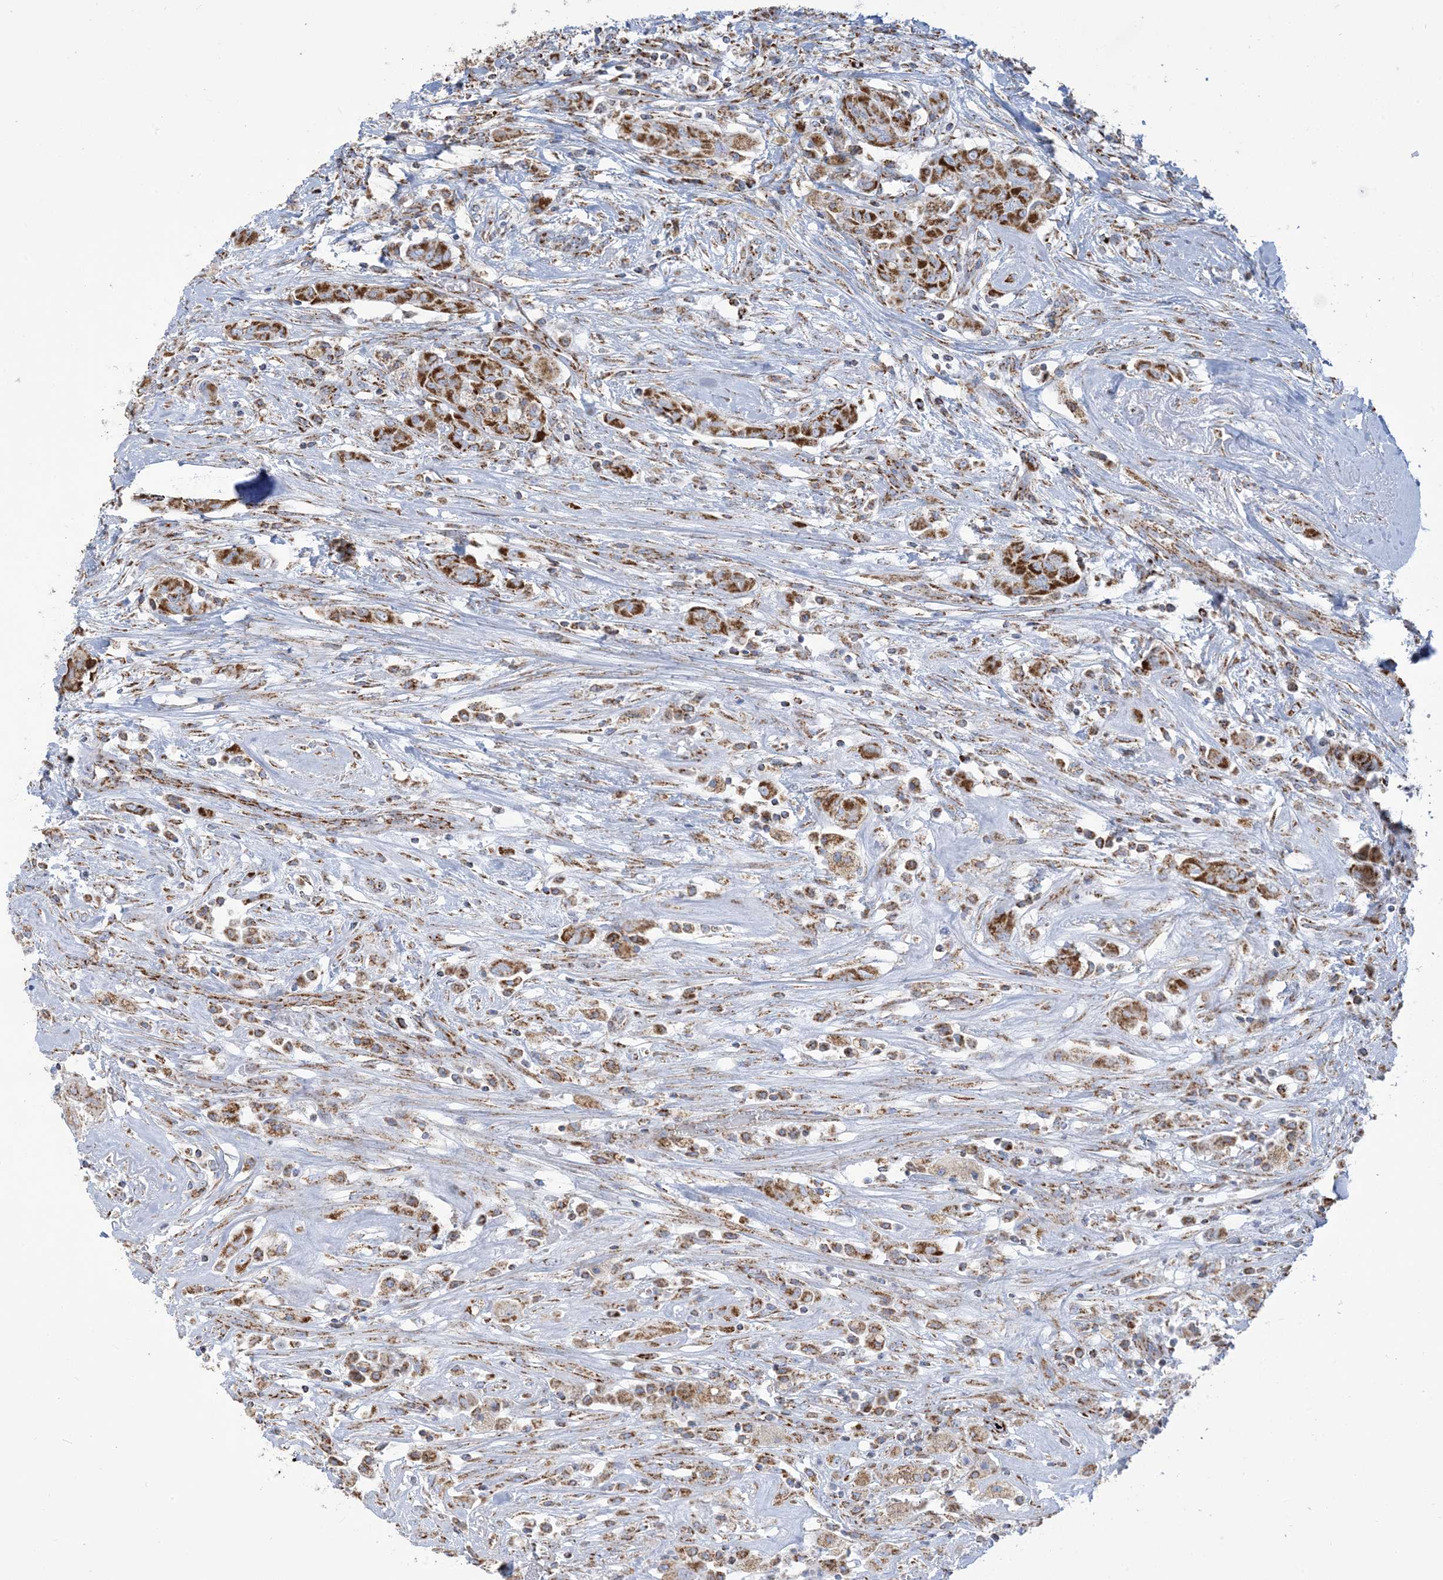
{"staining": {"intensity": "moderate", "quantity": ">75%", "location": "cytoplasmic/membranous"}, "tissue": "thyroid cancer", "cell_type": "Tumor cells", "image_type": "cancer", "snomed": [{"axis": "morphology", "description": "Papillary adenocarcinoma, NOS"}, {"axis": "topography", "description": "Thyroid gland"}], "caption": "Papillary adenocarcinoma (thyroid) was stained to show a protein in brown. There is medium levels of moderate cytoplasmic/membranous staining in approximately >75% of tumor cells.", "gene": "SAMM50", "patient": {"sex": "female", "age": 59}}